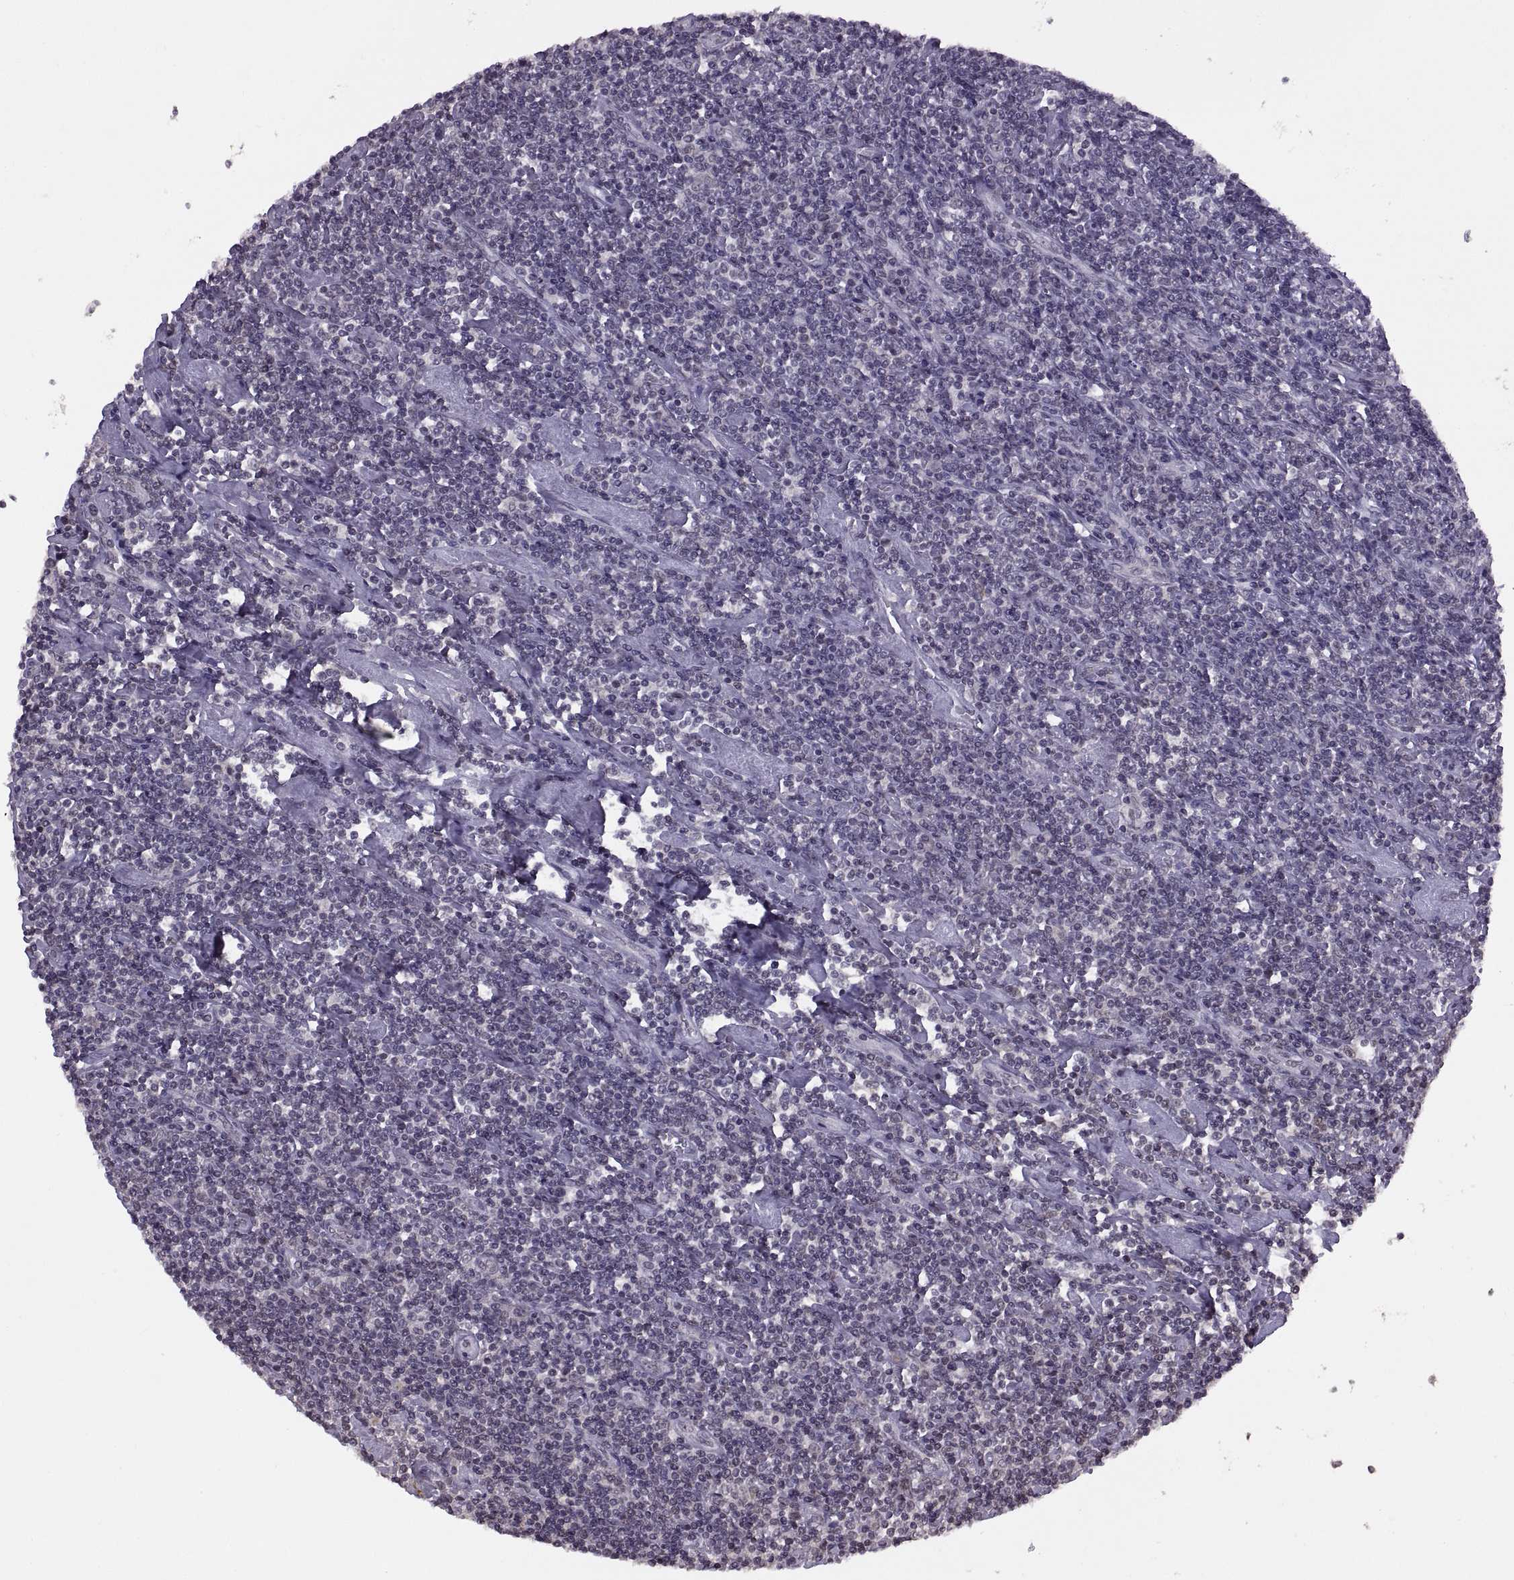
{"staining": {"intensity": "negative", "quantity": "none", "location": "none"}, "tissue": "lymphoma", "cell_type": "Tumor cells", "image_type": "cancer", "snomed": [{"axis": "morphology", "description": "Hodgkin's disease, NOS"}, {"axis": "topography", "description": "Lymph node"}], "caption": "Hodgkin's disease stained for a protein using IHC demonstrates no expression tumor cells.", "gene": "INTS3", "patient": {"sex": "male", "age": 40}}